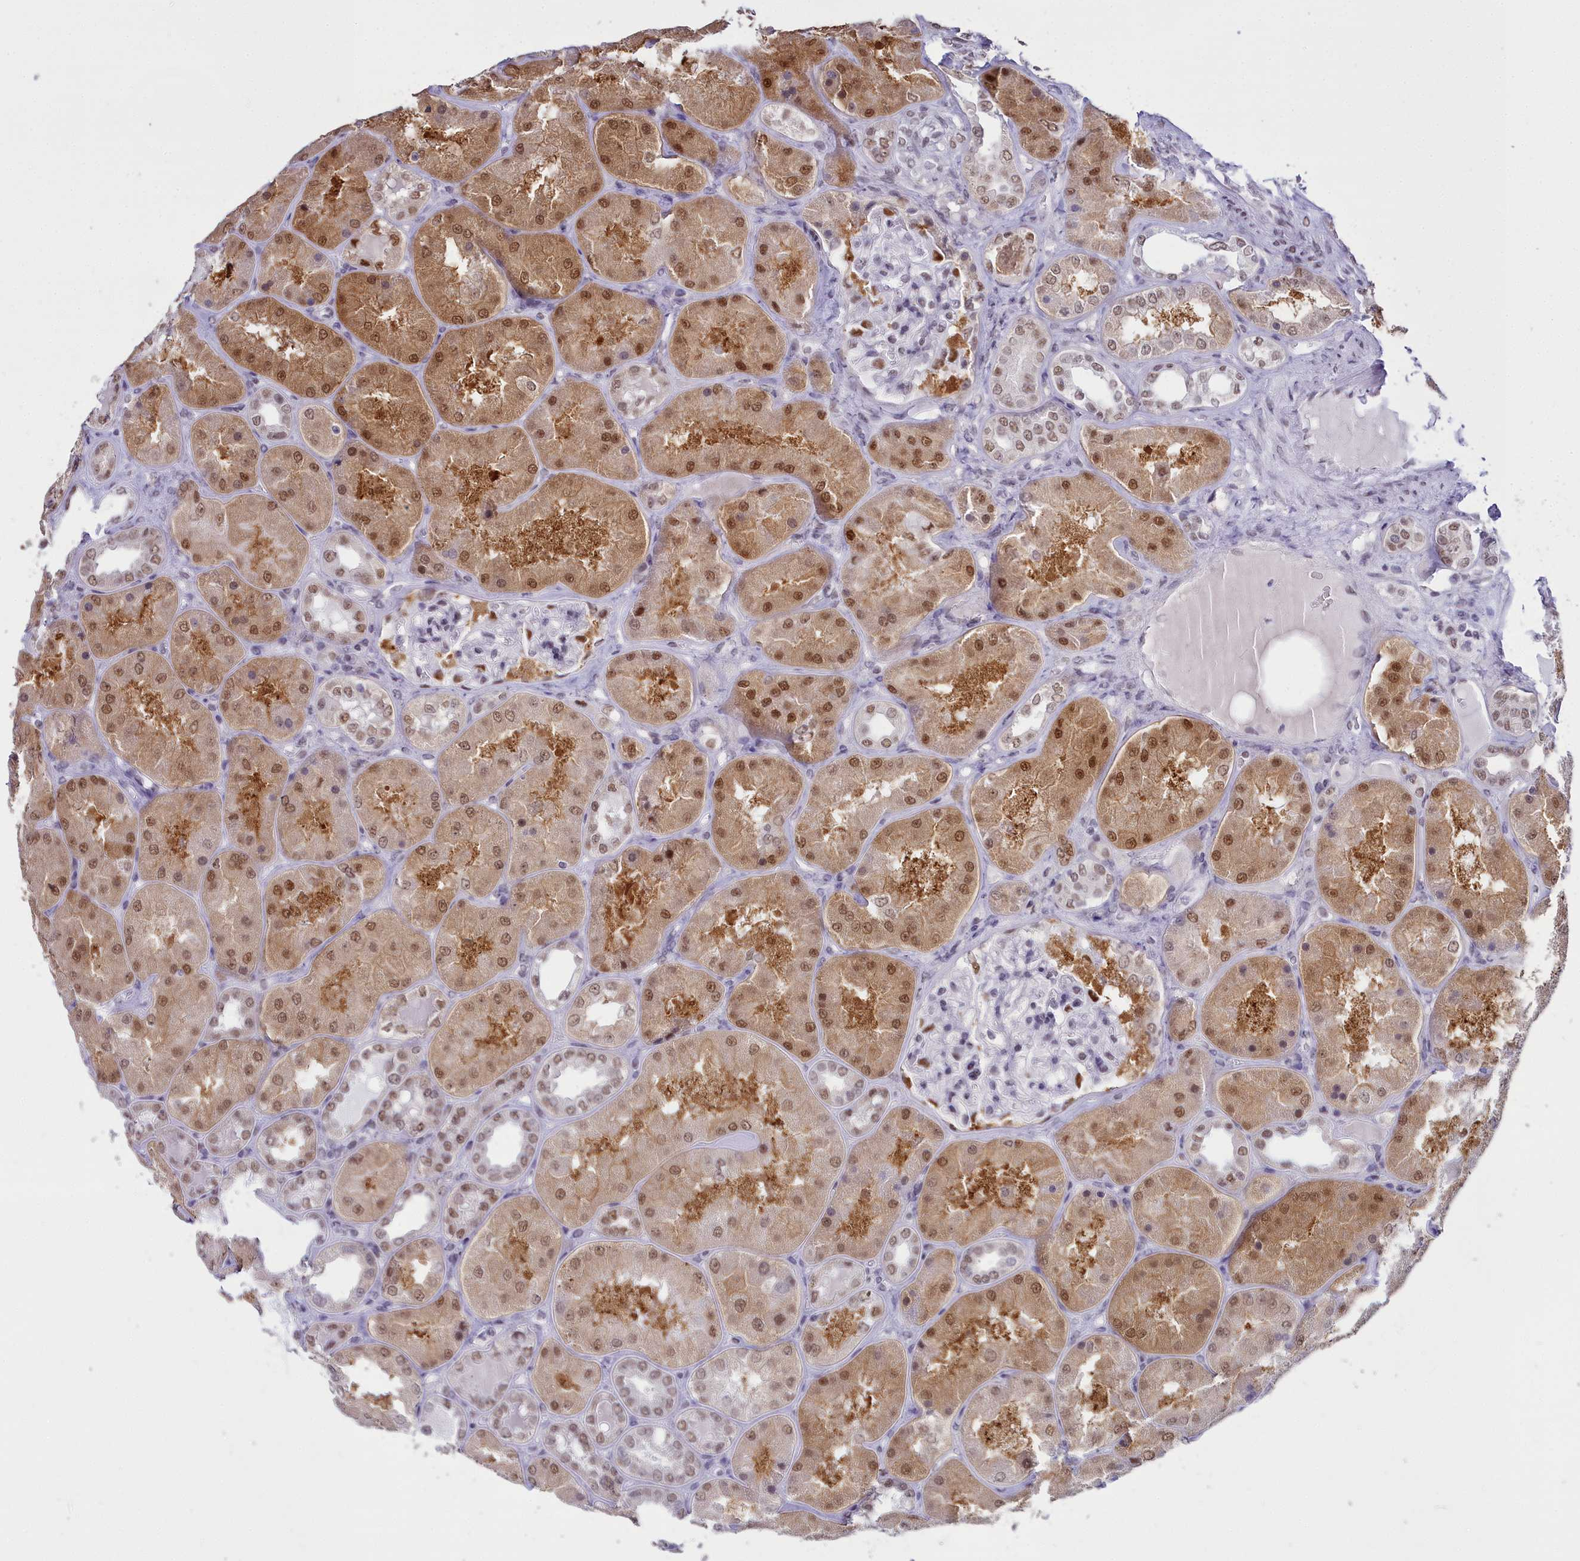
{"staining": {"intensity": "moderate", "quantity": "25%-75%", "location": "nuclear"}, "tissue": "kidney", "cell_type": "Cells in glomeruli", "image_type": "normal", "snomed": [{"axis": "morphology", "description": "Normal tissue, NOS"}, {"axis": "topography", "description": "Kidney"}], "caption": "Kidney stained with a brown dye demonstrates moderate nuclear positive expression in approximately 25%-75% of cells in glomeruli.", "gene": "RBM12", "patient": {"sex": "female", "age": 56}}